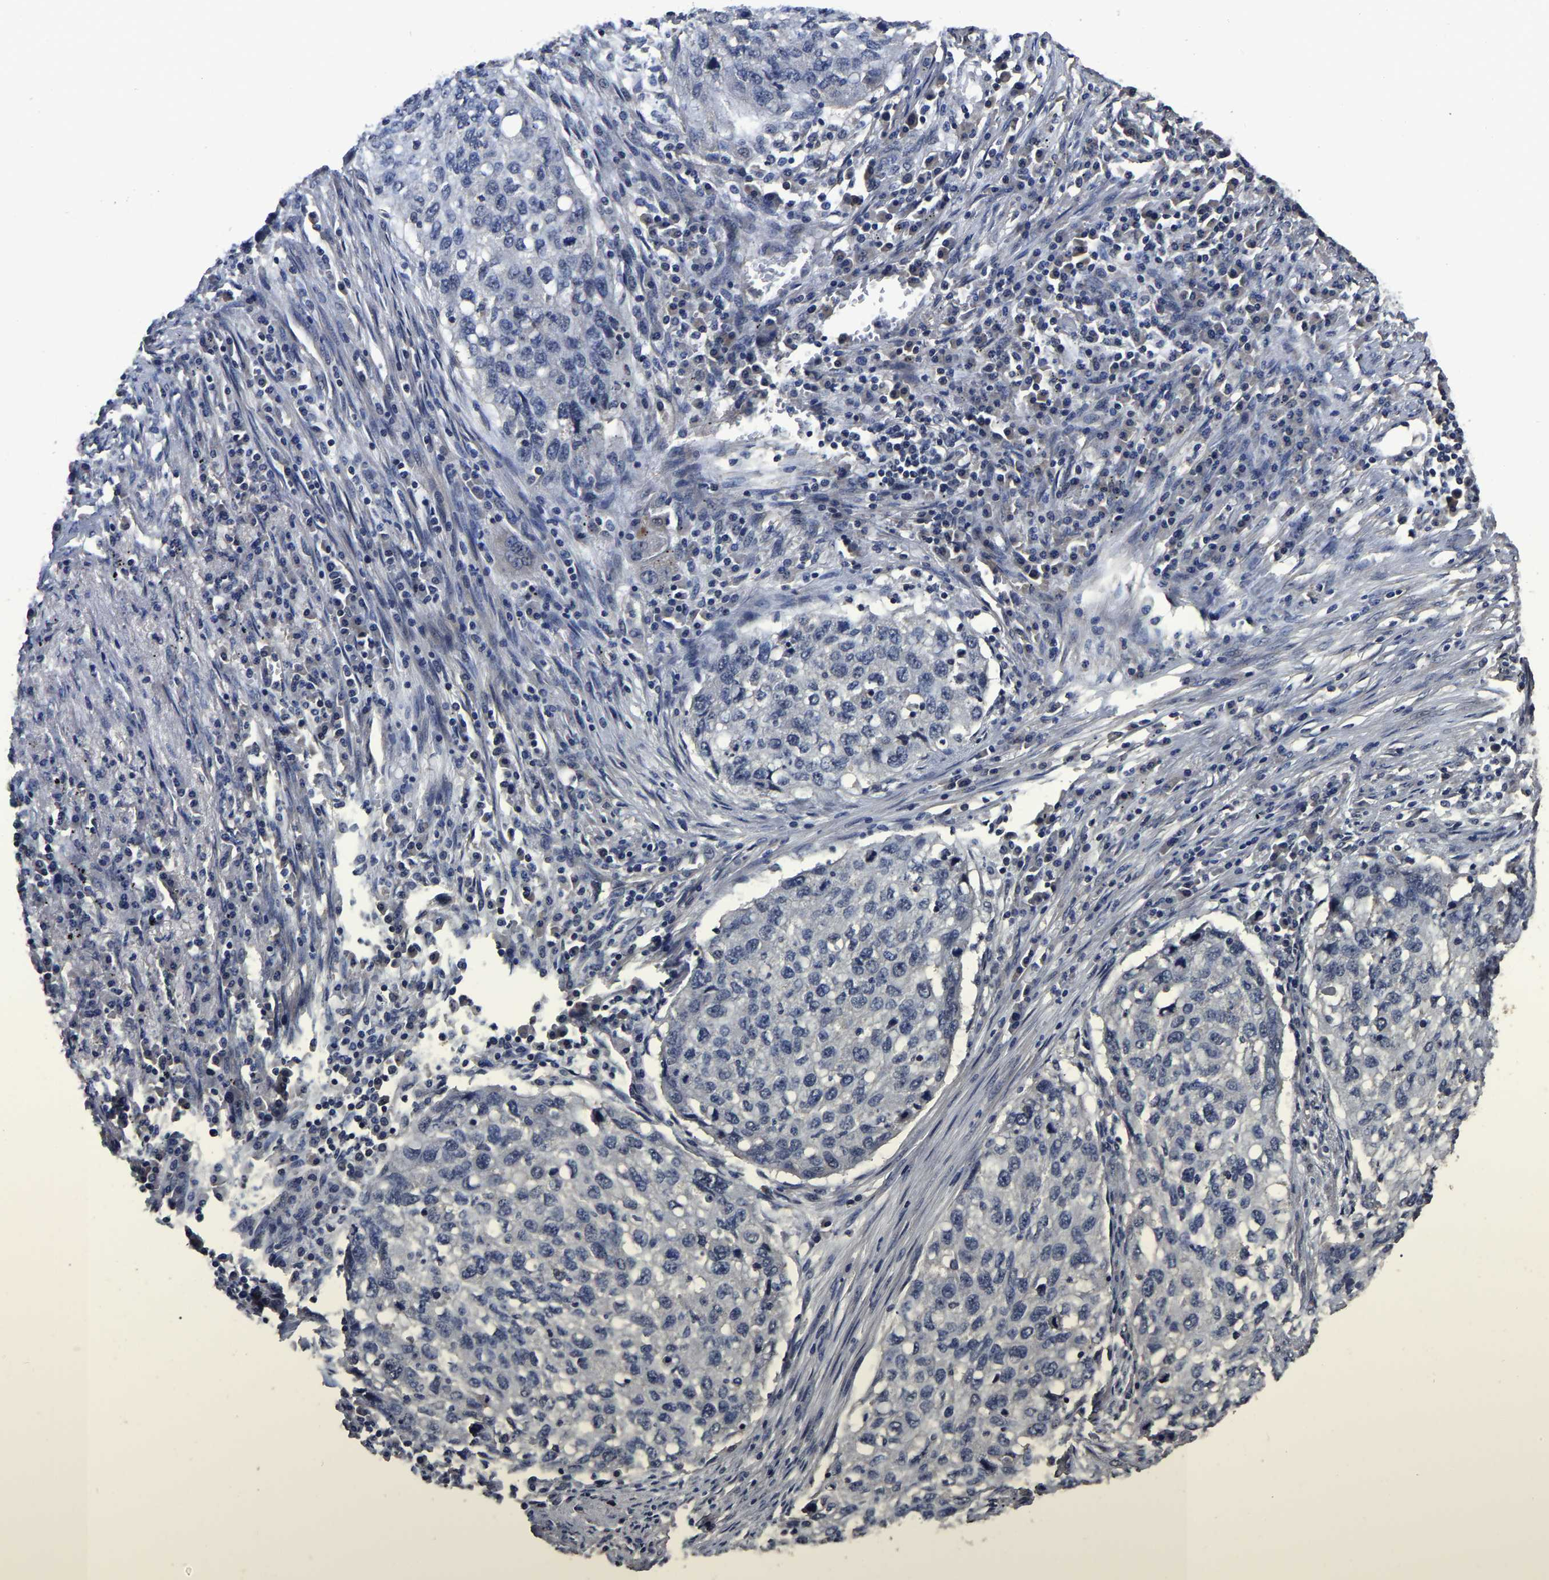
{"staining": {"intensity": "negative", "quantity": "none", "location": "none"}, "tissue": "lung cancer", "cell_type": "Tumor cells", "image_type": "cancer", "snomed": [{"axis": "morphology", "description": "Squamous cell carcinoma, NOS"}, {"axis": "topography", "description": "Lung"}], "caption": "Lung squamous cell carcinoma stained for a protein using immunohistochemistry (IHC) displays no positivity tumor cells.", "gene": "STK32C", "patient": {"sex": "female", "age": 63}}